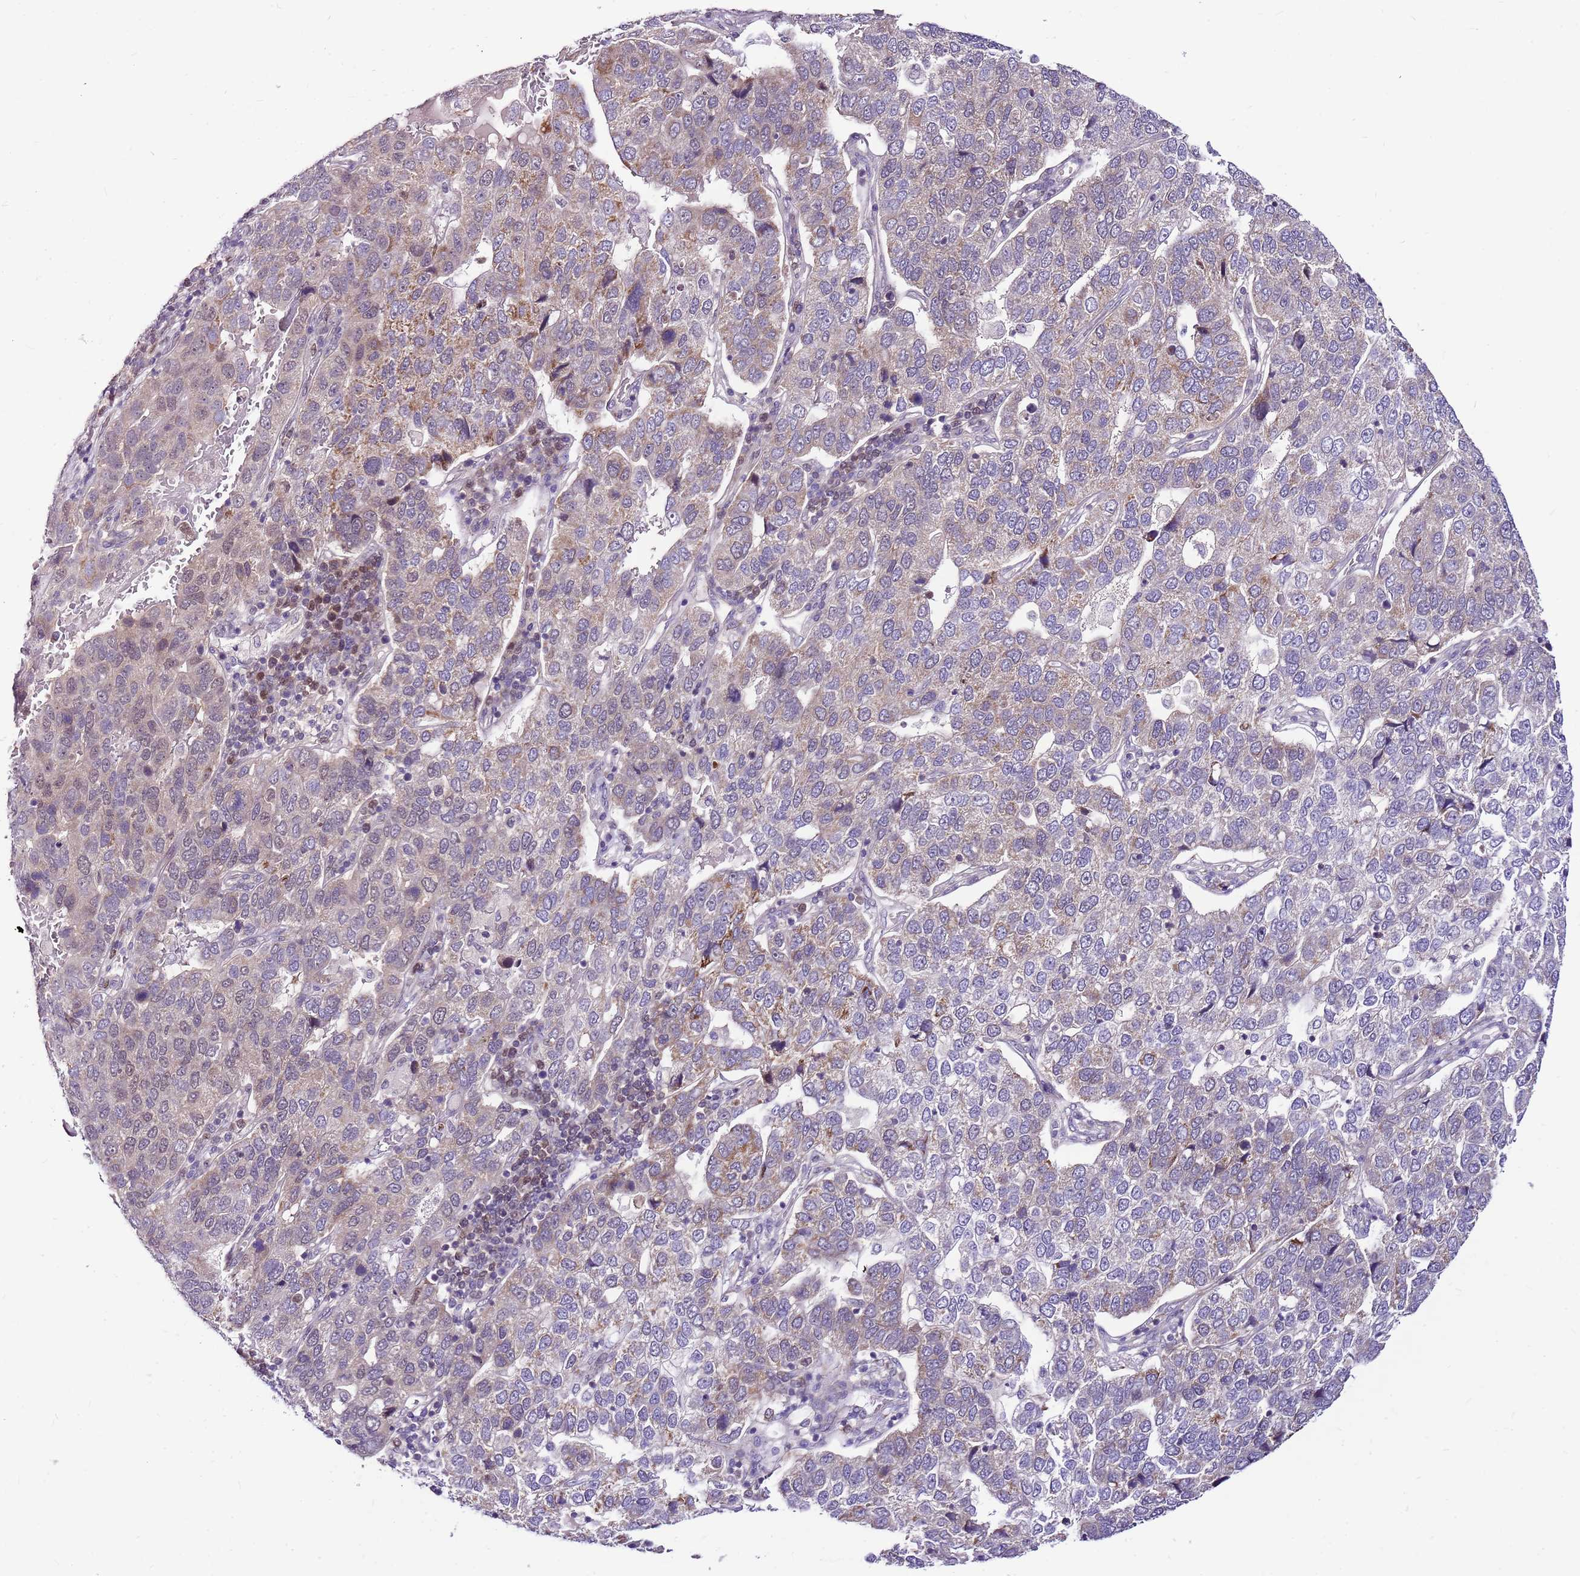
{"staining": {"intensity": "weak", "quantity": "<25%", "location": "cytoplasmic/membranous"}, "tissue": "pancreatic cancer", "cell_type": "Tumor cells", "image_type": "cancer", "snomed": [{"axis": "morphology", "description": "Adenocarcinoma, NOS"}, {"axis": "topography", "description": "Pancreas"}], "caption": "A high-resolution image shows IHC staining of pancreatic cancer, which shows no significant staining in tumor cells.", "gene": "POLE3", "patient": {"sex": "female", "age": 61}}